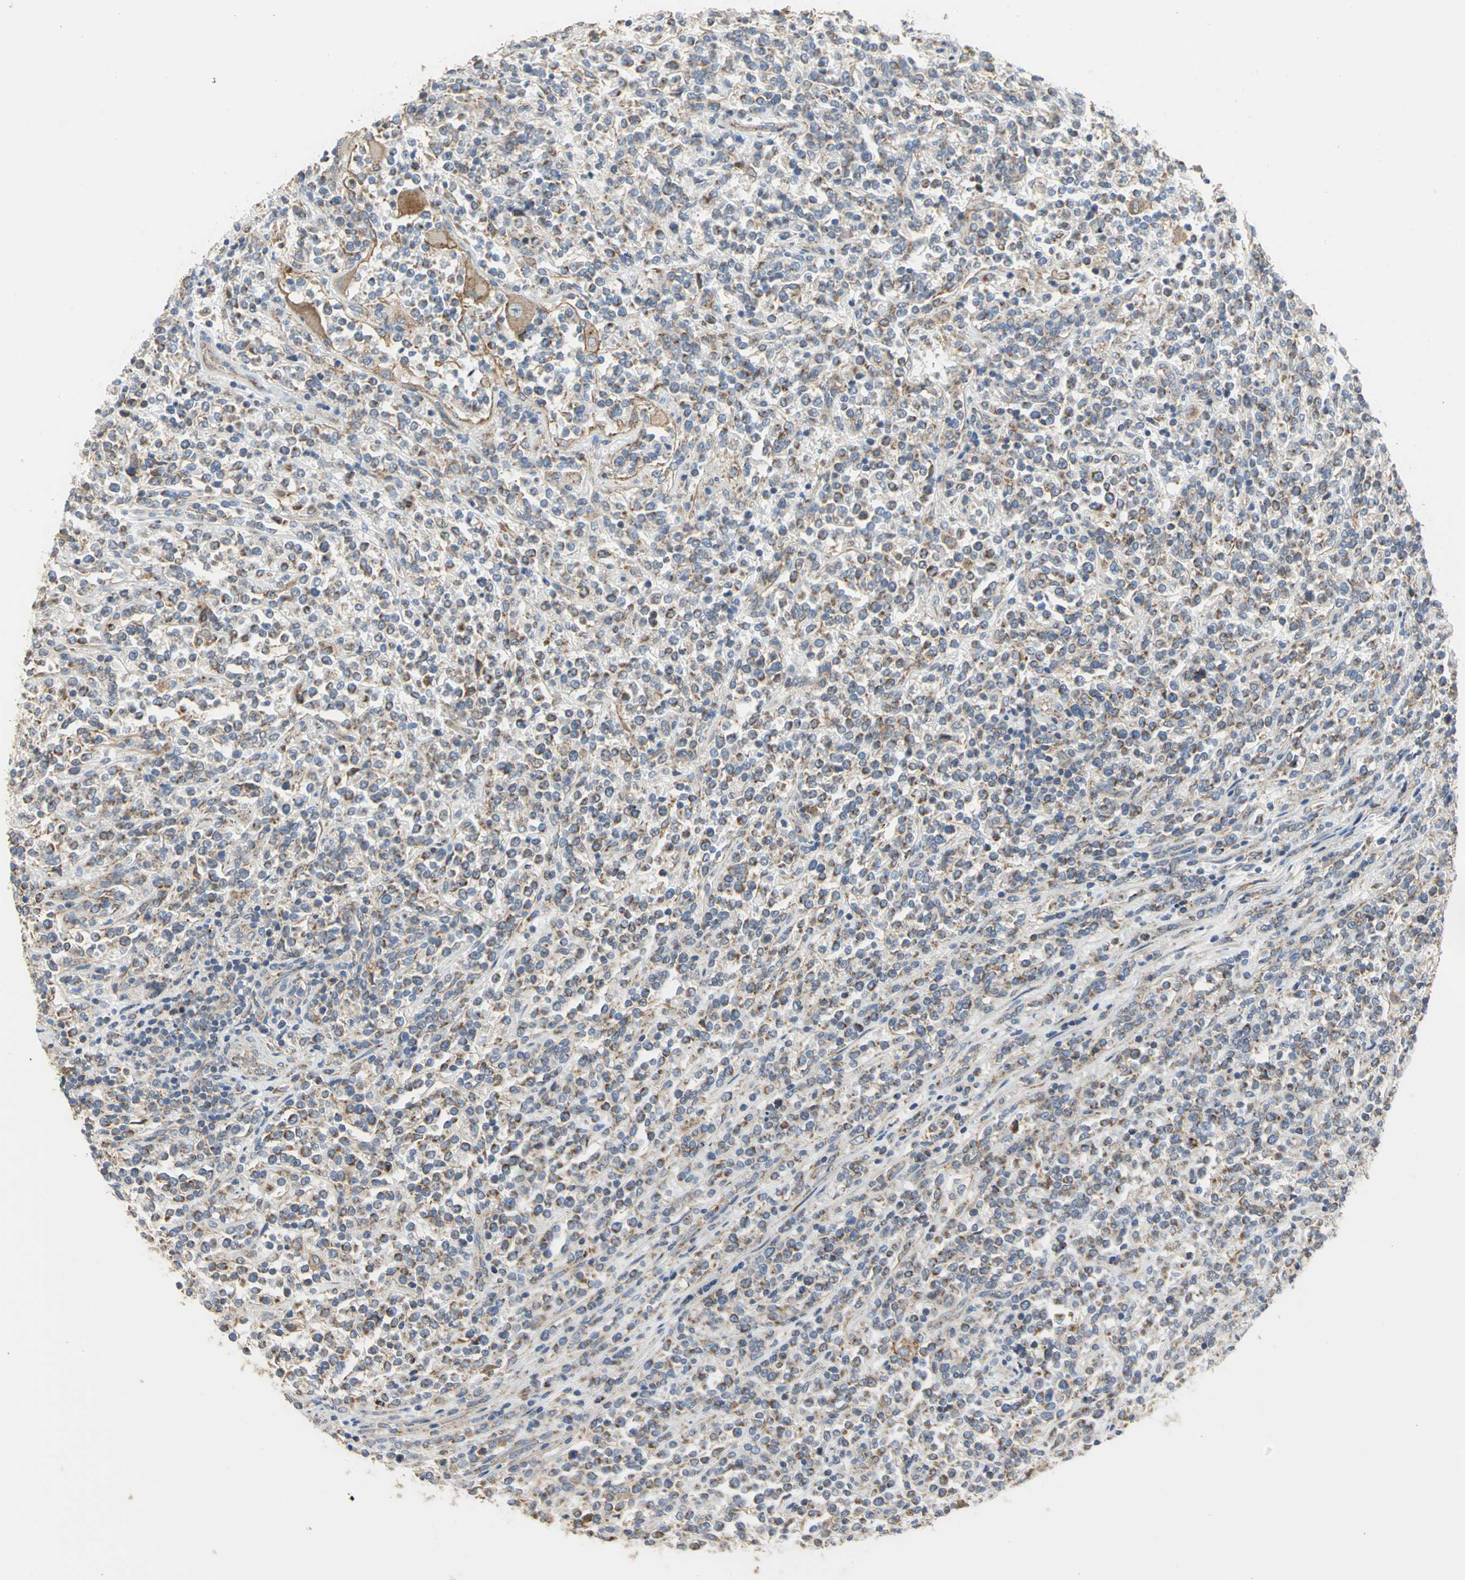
{"staining": {"intensity": "moderate", "quantity": ">75%", "location": "cytoplasmic/membranous"}, "tissue": "lymphoma", "cell_type": "Tumor cells", "image_type": "cancer", "snomed": [{"axis": "morphology", "description": "Malignant lymphoma, non-Hodgkin's type, High grade"}, {"axis": "topography", "description": "Soft tissue"}], "caption": "A histopathology image showing moderate cytoplasmic/membranous staining in approximately >75% of tumor cells in malignant lymphoma, non-Hodgkin's type (high-grade), as visualized by brown immunohistochemical staining.", "gene": "NDUFB5", "patient": {"sex": "male", "age": 18}}